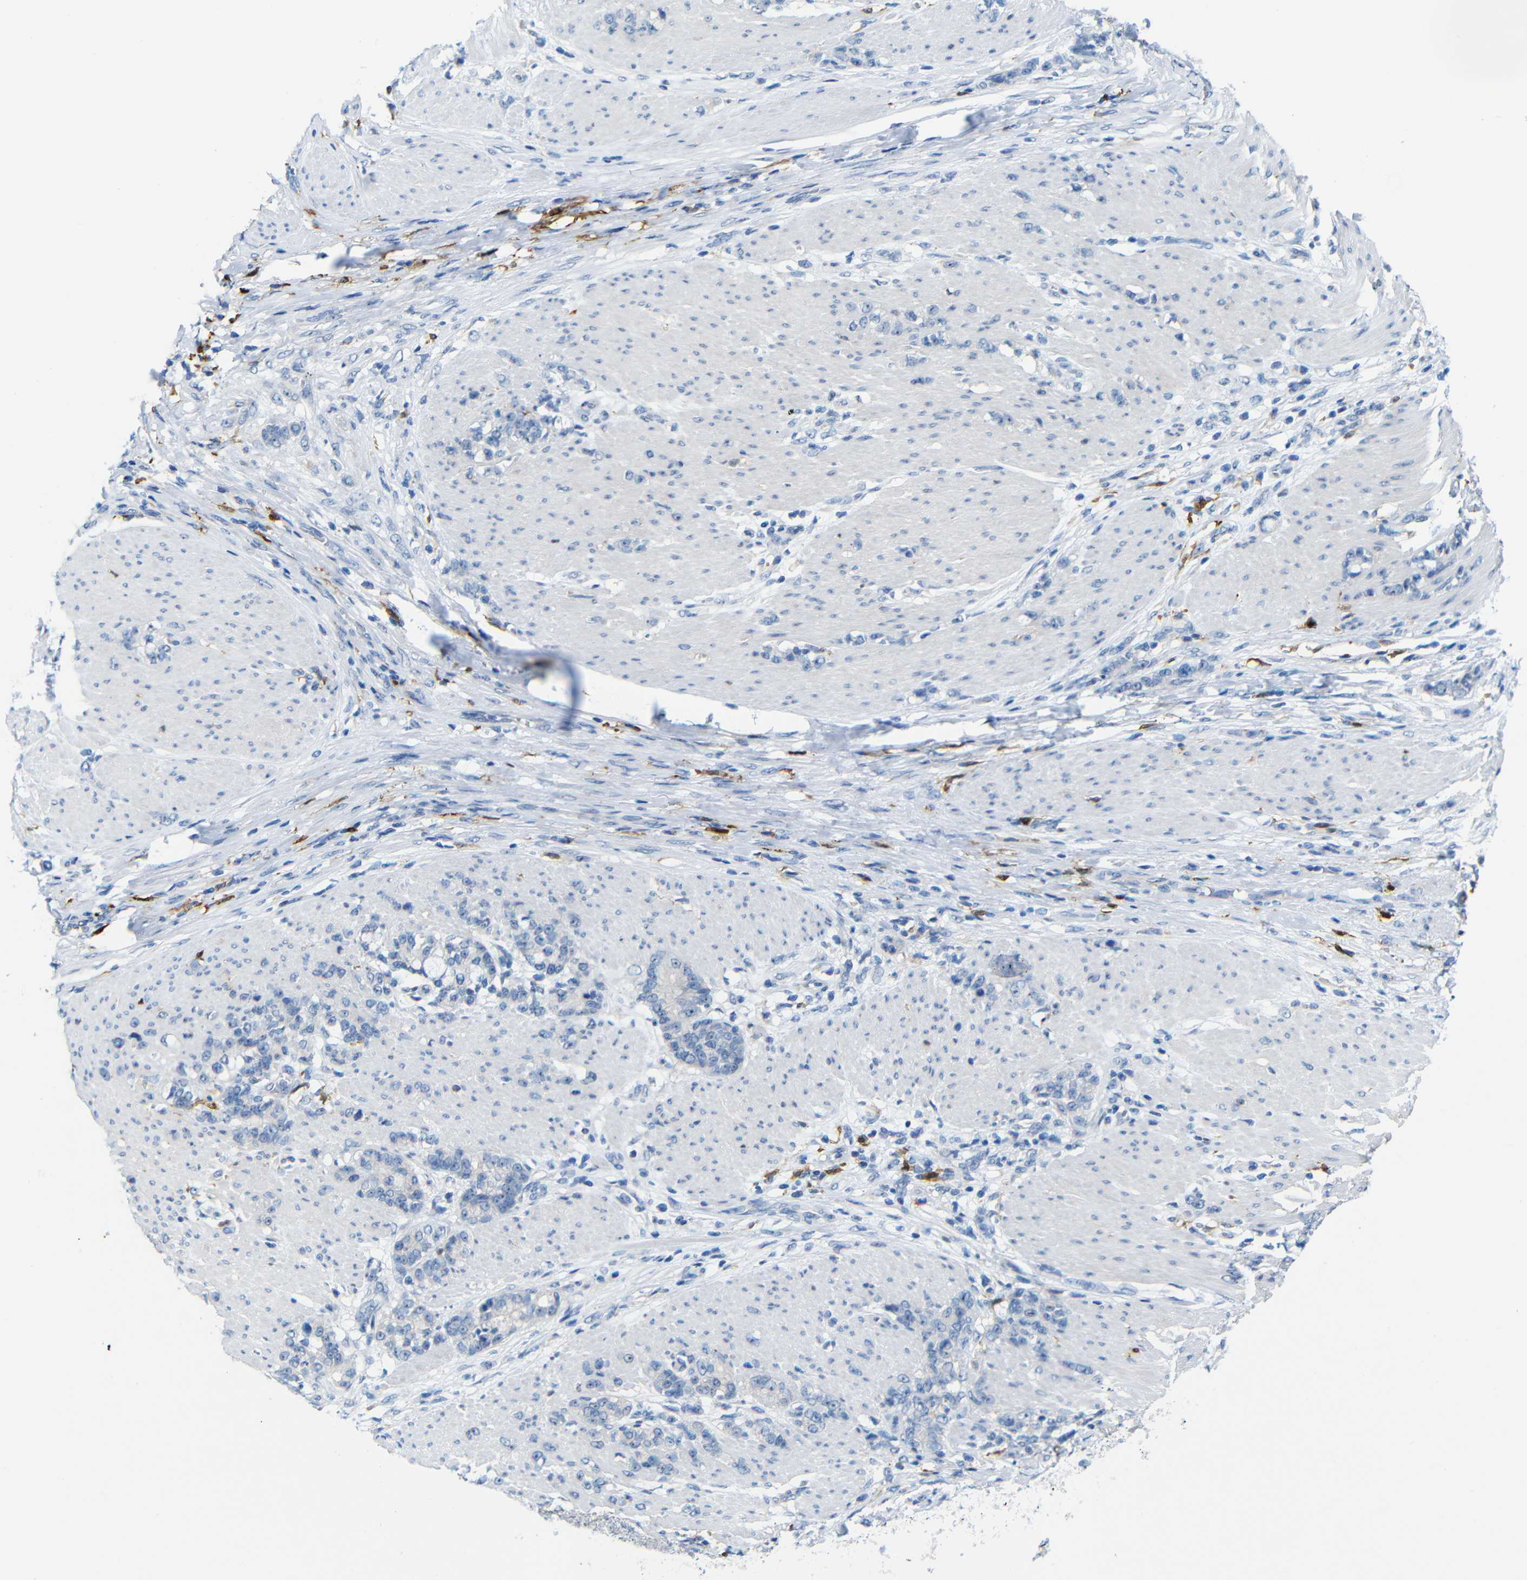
{"staining": {"intensity": "negative", "quantity": "none", "location": "none"}, "tissue": "stomach cancer", "cell_type": "Tumor cells", "image_type": "cancer", "snomed": [{"axis": "morphology", "description": "Adenocarcinoma, NOS"}, {"axis": "topography", "description": "Stomach, lower"}], "caption": "Immunohistochemistry micrograph of neoplastic tissue: stomach cancer (adenocarcinoma) stained with DAB exhibits no significant protein staining in tumor cells.", "gene": "C1orf210", "patient": {"sex": "male", "age": 88}}